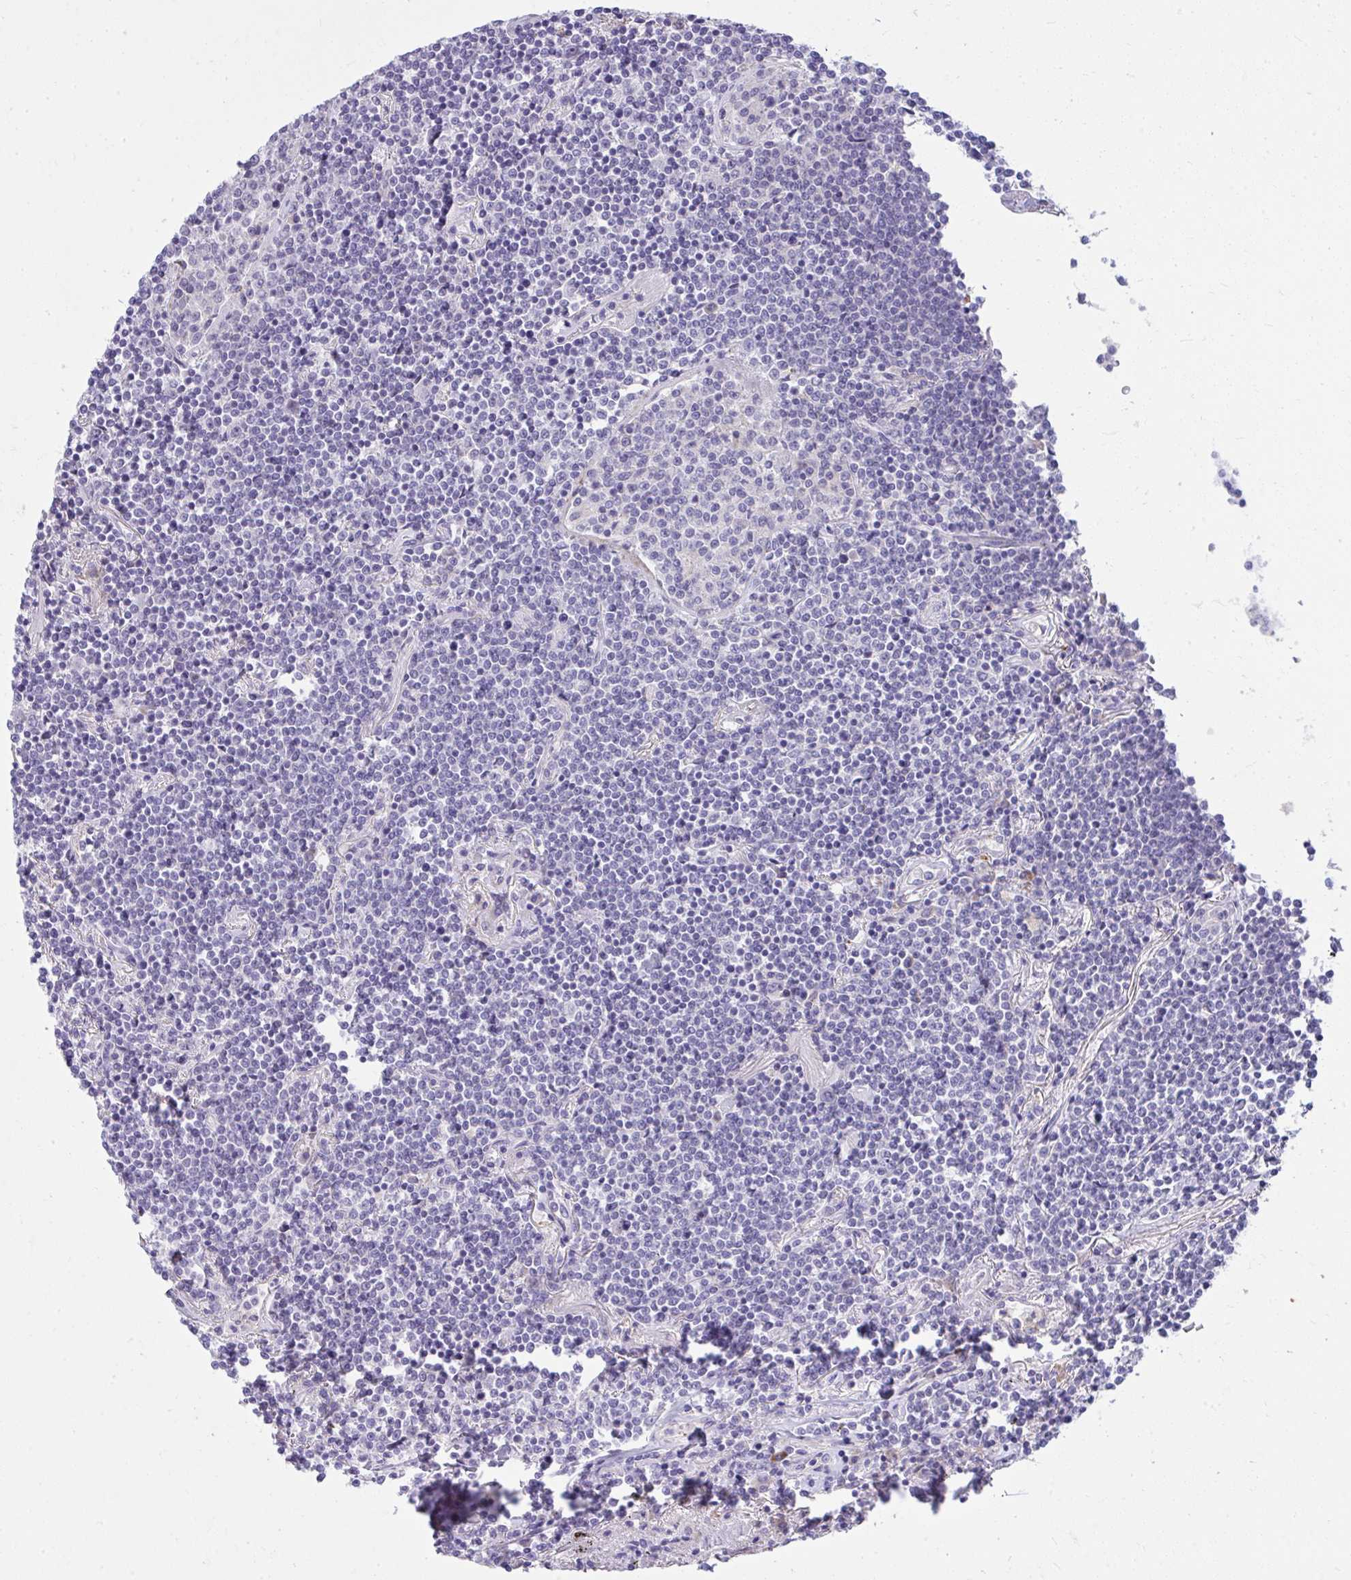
{"staining": {"intensity": "negative", "quantity": "none", "location": "none"}, "tissue": "lymphoma", "cell_type": "Tumor cells", "image_type": "cancer", "snomed": [{"axis": "morphology", "description": "Malignant lymphoma, non-Hodgkin's type, Low grade"}, {"axis": "topography", "description": "Lung"}], "caption": "Low-grade malignant lymphoma, non-Hodgkin's type stained for a protein using IHC exhibits no positivity tumor cells.", "gene": "PIGZ", "patient": {"sex": "female", "age": 71}}